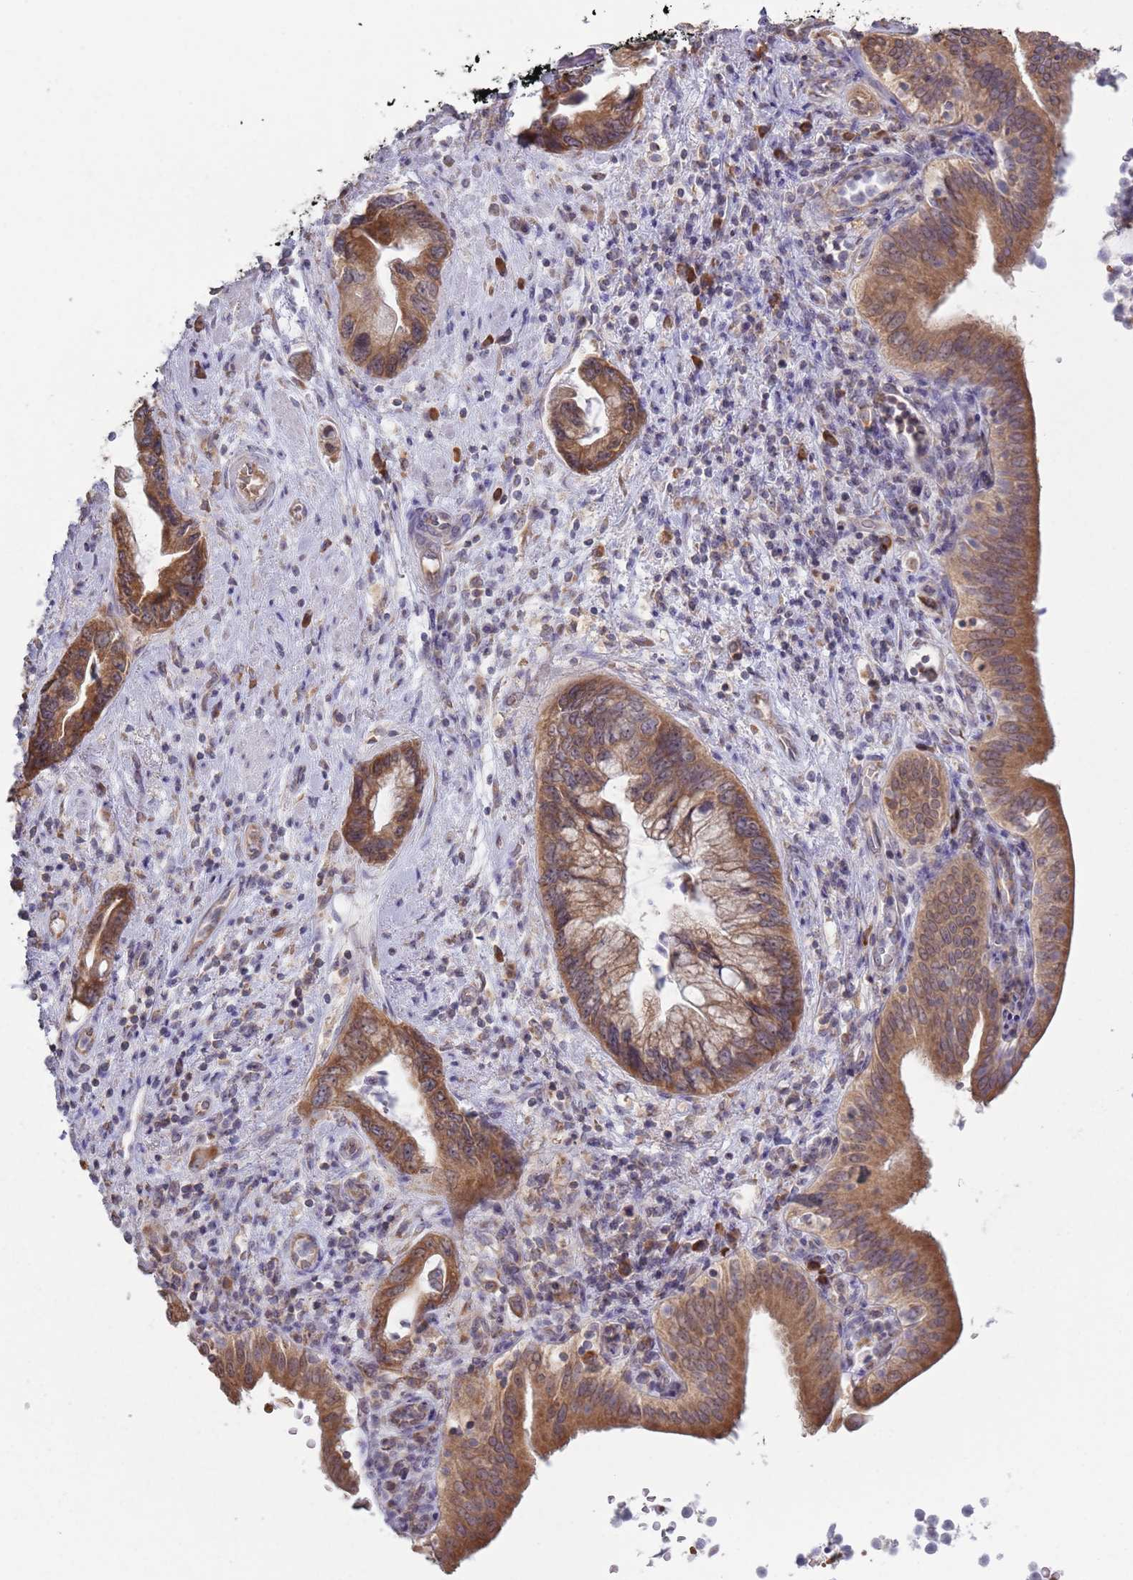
{"staining": {"intensity": "moderate", "quantity": ">75%", "location": "cytoplasmic/membranous"}, "tissue": "pancreatic cancer", "cell_type": "Tumor cells", "image_type": "cancer", "snomed": [{"axis": "morphology", "description": "Adenocarcinoma, NOS"}, {"axis": "topography", "description": "Pancreas"}], "caption": "Pancreatic cancer (adenocarcinoma) stained for a protein demonstrates moderate cytoplasmic/membranous positivity in tumor cells. (DAB = brown stain, brightfield microscopy at high magnification).", "gene": "RPL17-C18orf32", "patient": {"sex": "female", "age": 73}}